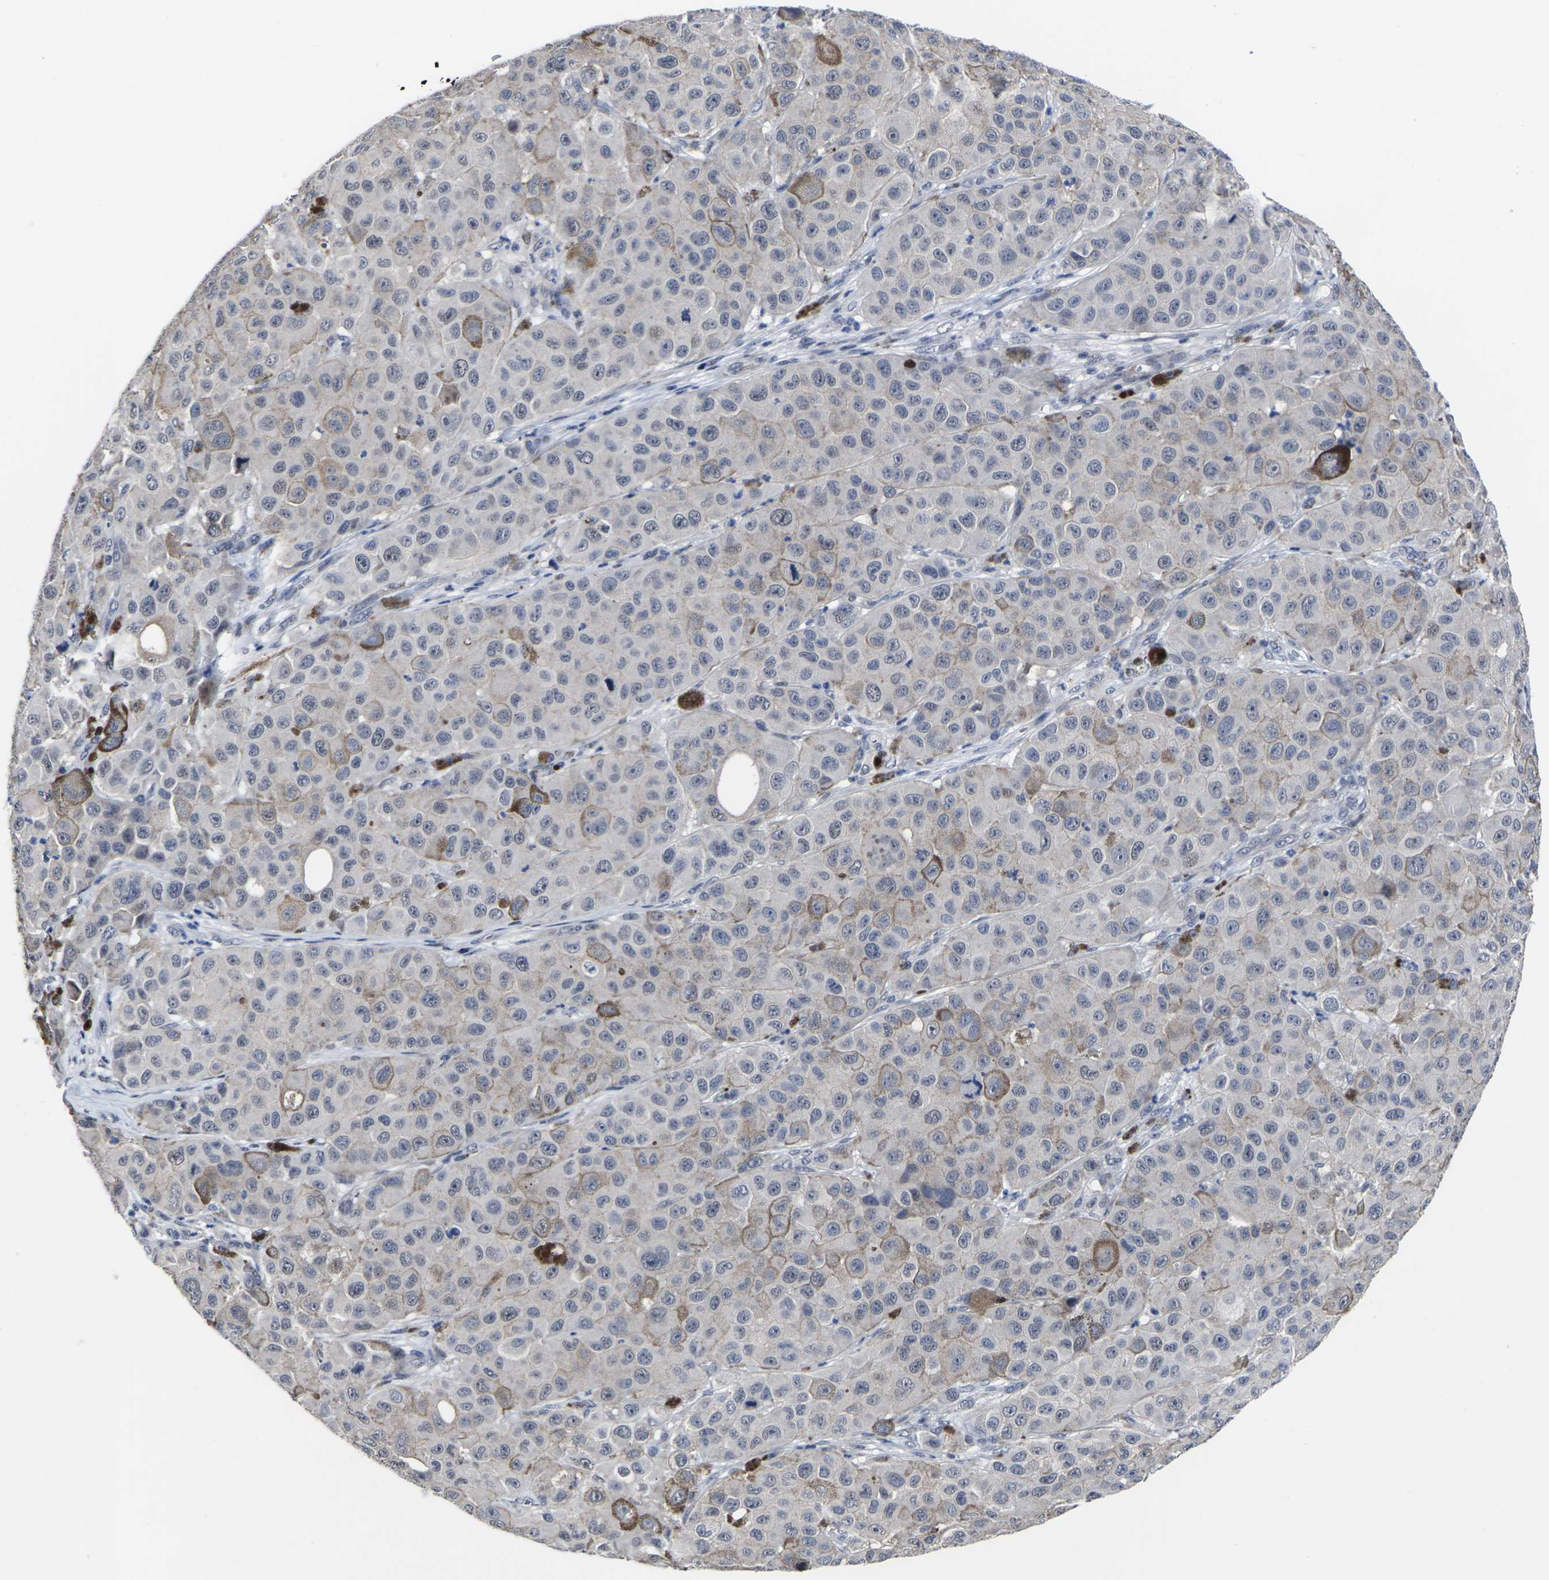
{"staining": {"intensity": "weak", "quantity": "25%-75%", "location": "cytoplasmic/membranous"}, "tissue": "melanoma", "cell_type": "Tumor cells", "image_type": "cancer", "snomed": [{"axis": "morphology", "description": "Malignant melanoma, NOS"}, {"axis": "topography", "description": "Skin"}], "caption": "DAB (3,3'-diaminobenzidine) immunohistochemical staining of malignant melanoma demonstrates weak cytoplasmic/membranous protein staining in about 25%-75% of tumor cells. Nuclei are stained in blue.", "gene": "MSANTD4", "patient": {"sex": "male", "age": 96}}